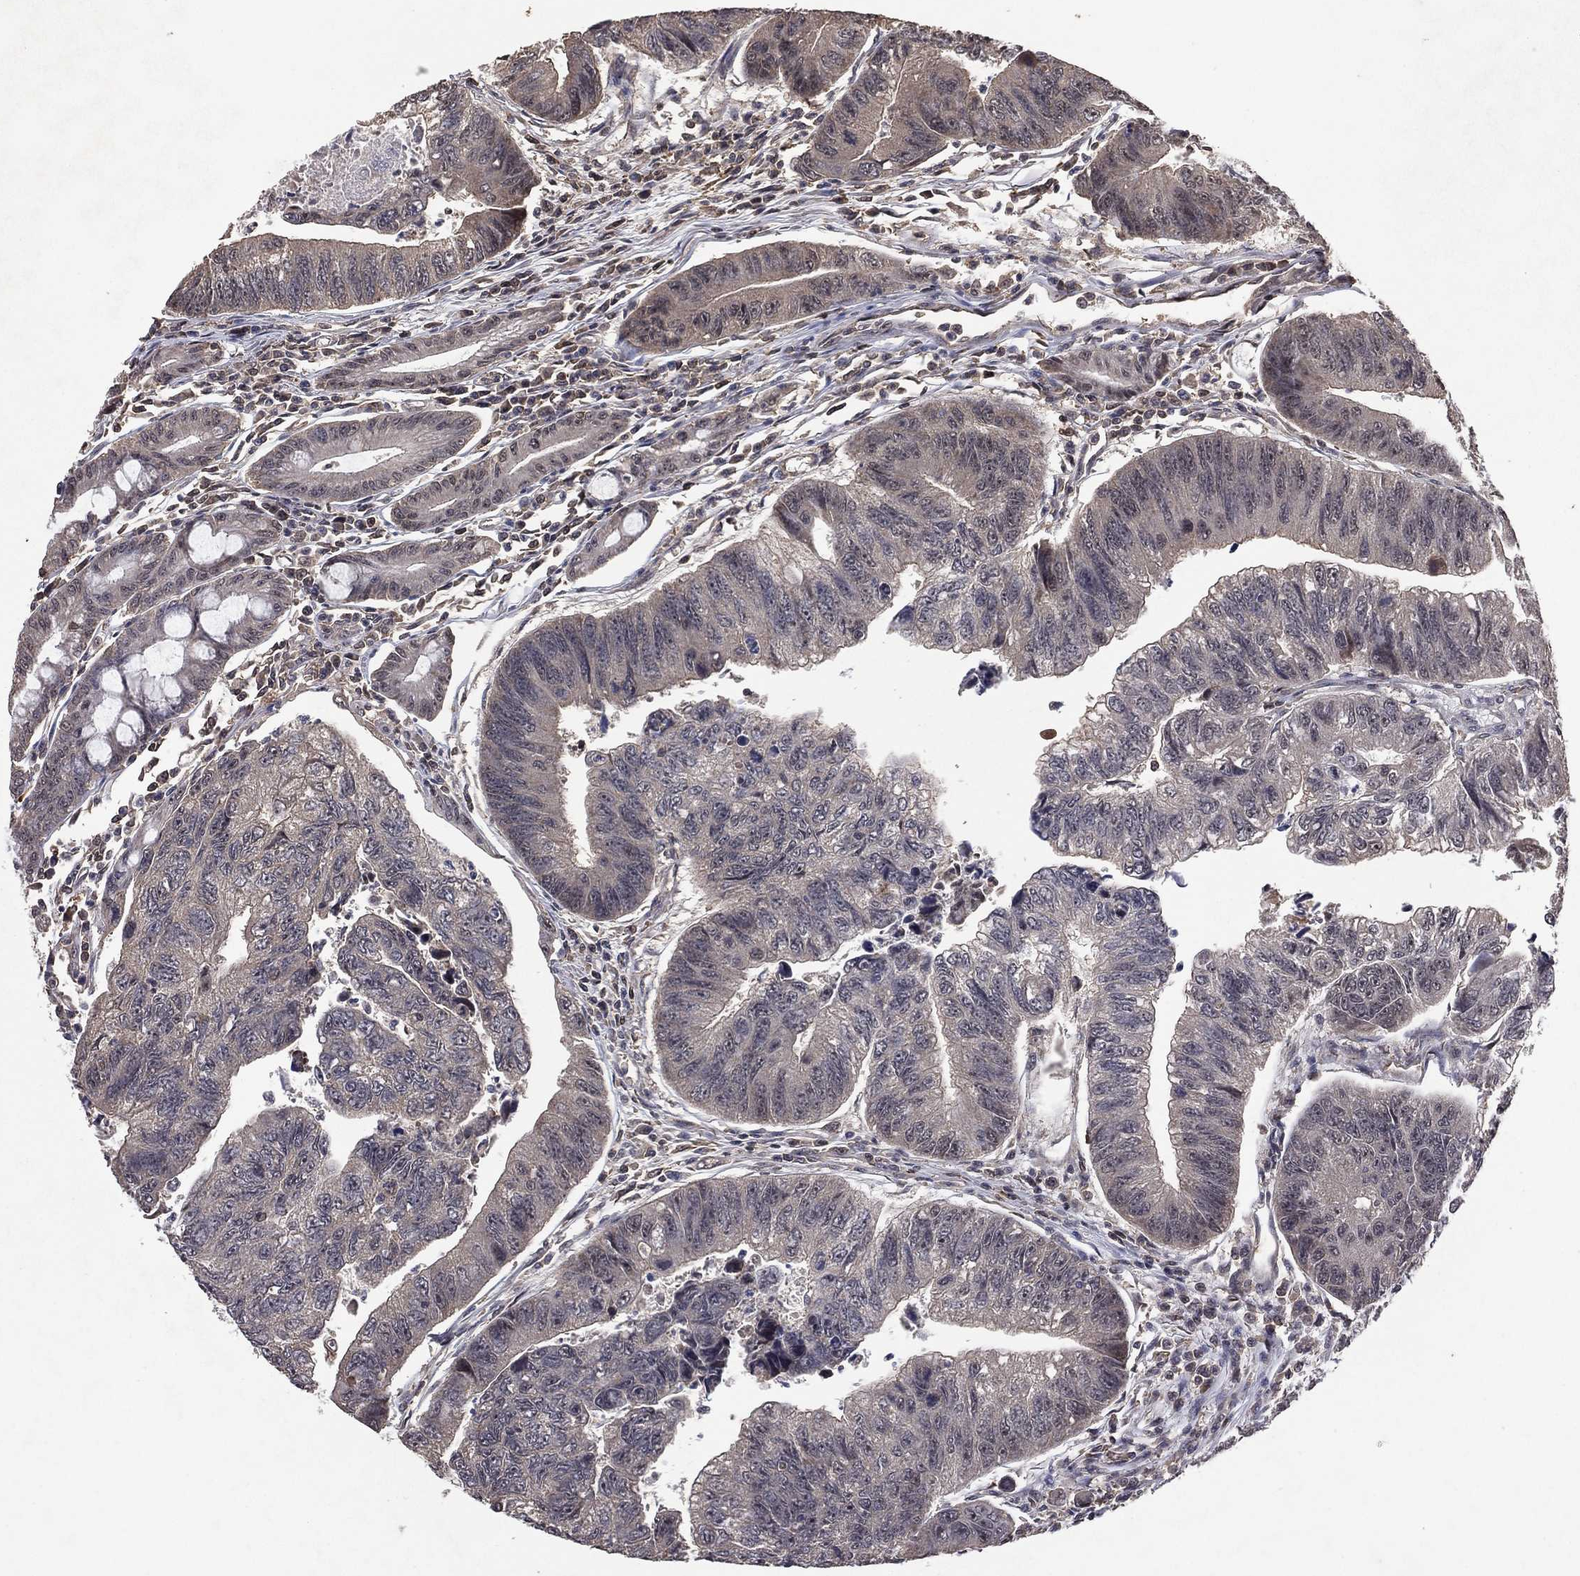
{"staining": {"intensity": "negative", "quantity": "none", "location": "none"}, "tissue": "colorectal cancer", "cell_type": "Tumor cells", "image_type": "cancer", "snomed": [{"axis": "morphology", "description": "Adenocarcinoma, NOS"}, {"axis": "topography", "description": "Colon"}], "caption": "A high-resolution image shows immunohistochemistry staining of colorectal cancer (adenocarcinoma), which displays no significant expression in tumor cells.", "gene": "NELFCD", "patient": {"sex": "female", "age": 65}}